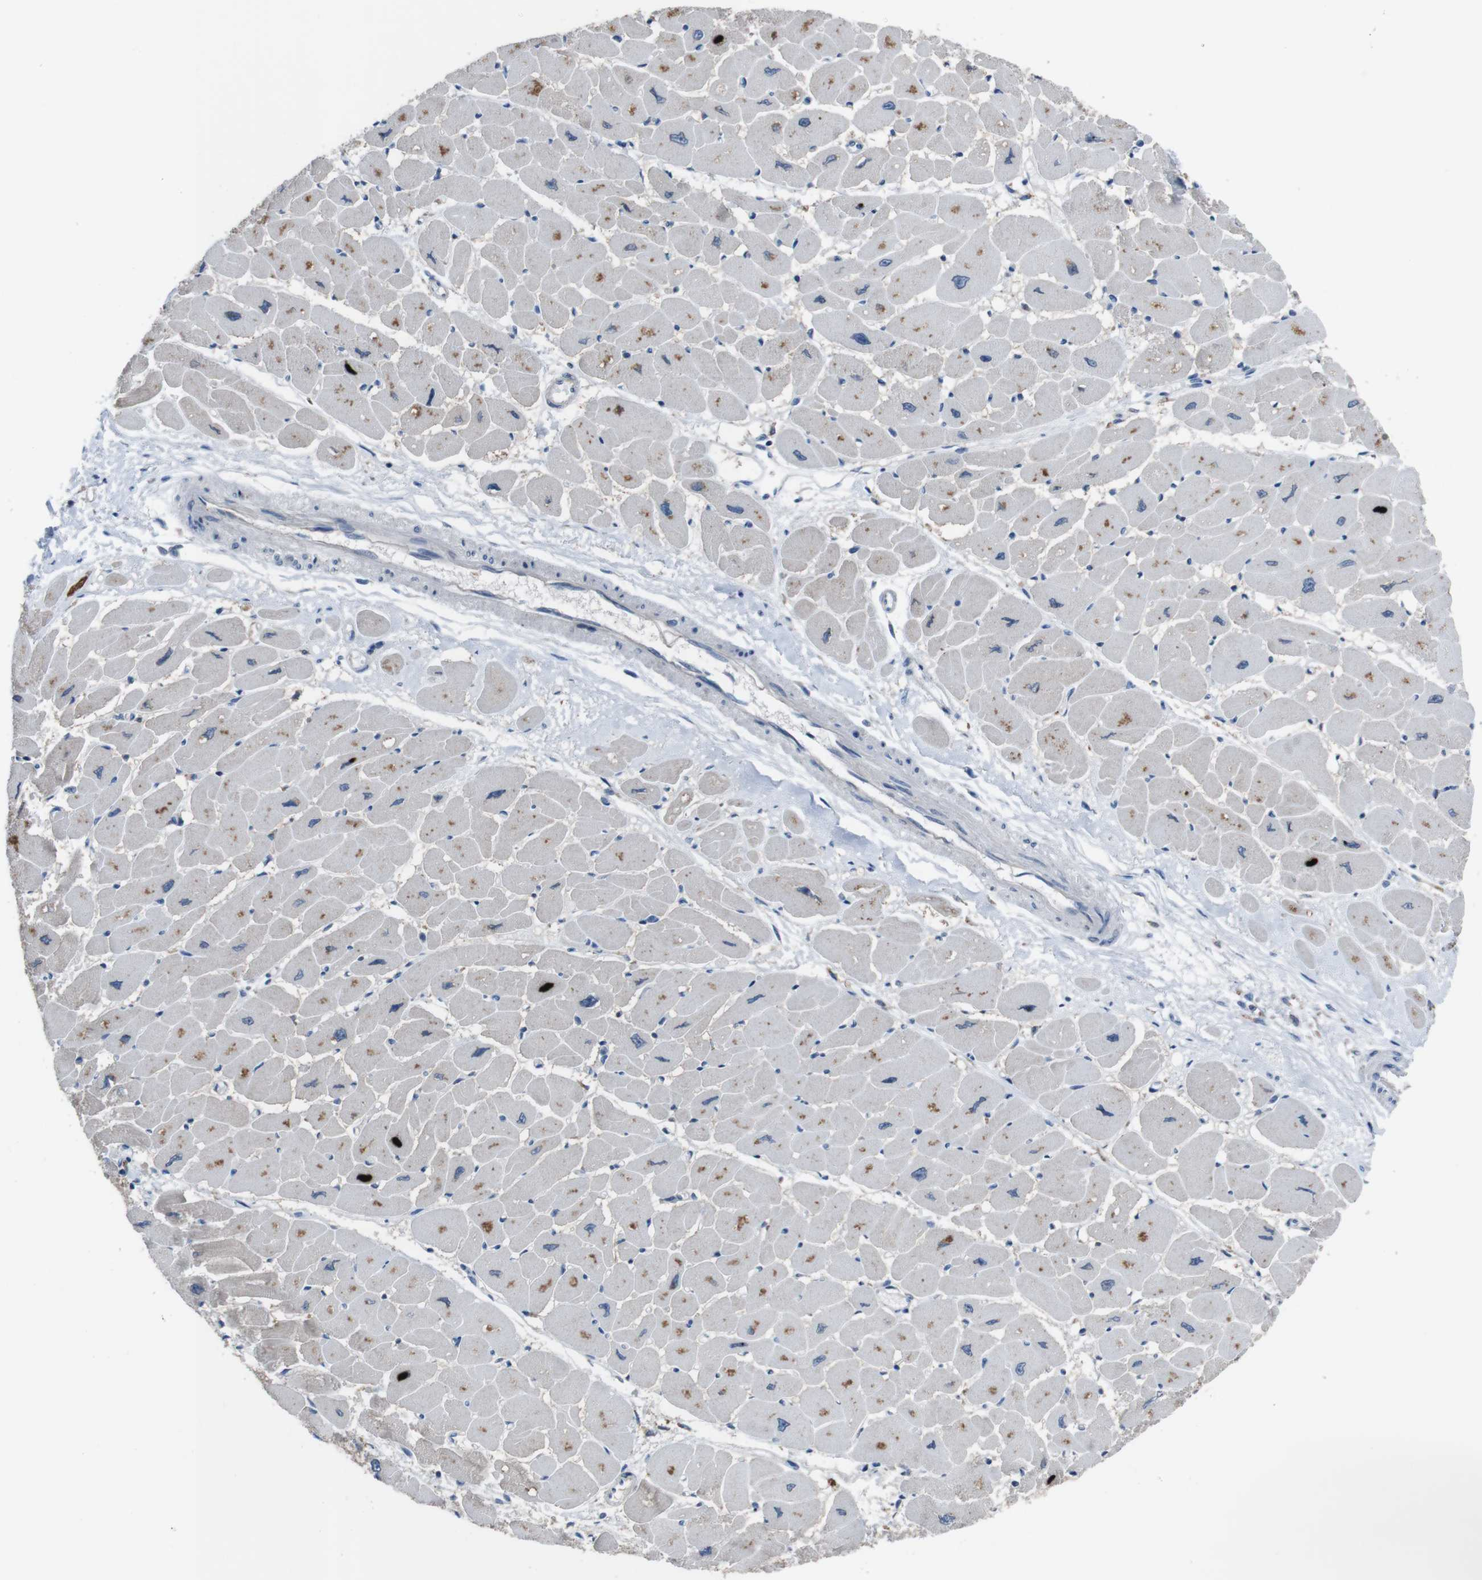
{"staining": {"intensity": "weak", "quantity": "25%-75%", "location": "cytoplasmic/membranous"}, "tissue": "heart muscle", "cell_type": "Cardiomyocytes", "image_type": "normal", "snomed": [{"axis": "morphology", "description": "Normal tissue, NOS"}, {"axis": "topography", "description": "Heart"}], "caption": "DAB immunohistochemical staining of unremarkable heart muscle shows weak cytoplasmic/membranous protein expression in approximately 25%-75% of cardiomyocytes. The protein of interest is shown in brown color, while the nuclei are stained blue.", "gene": "CDH22", "patient": {"sex": "female", "age": 54}}